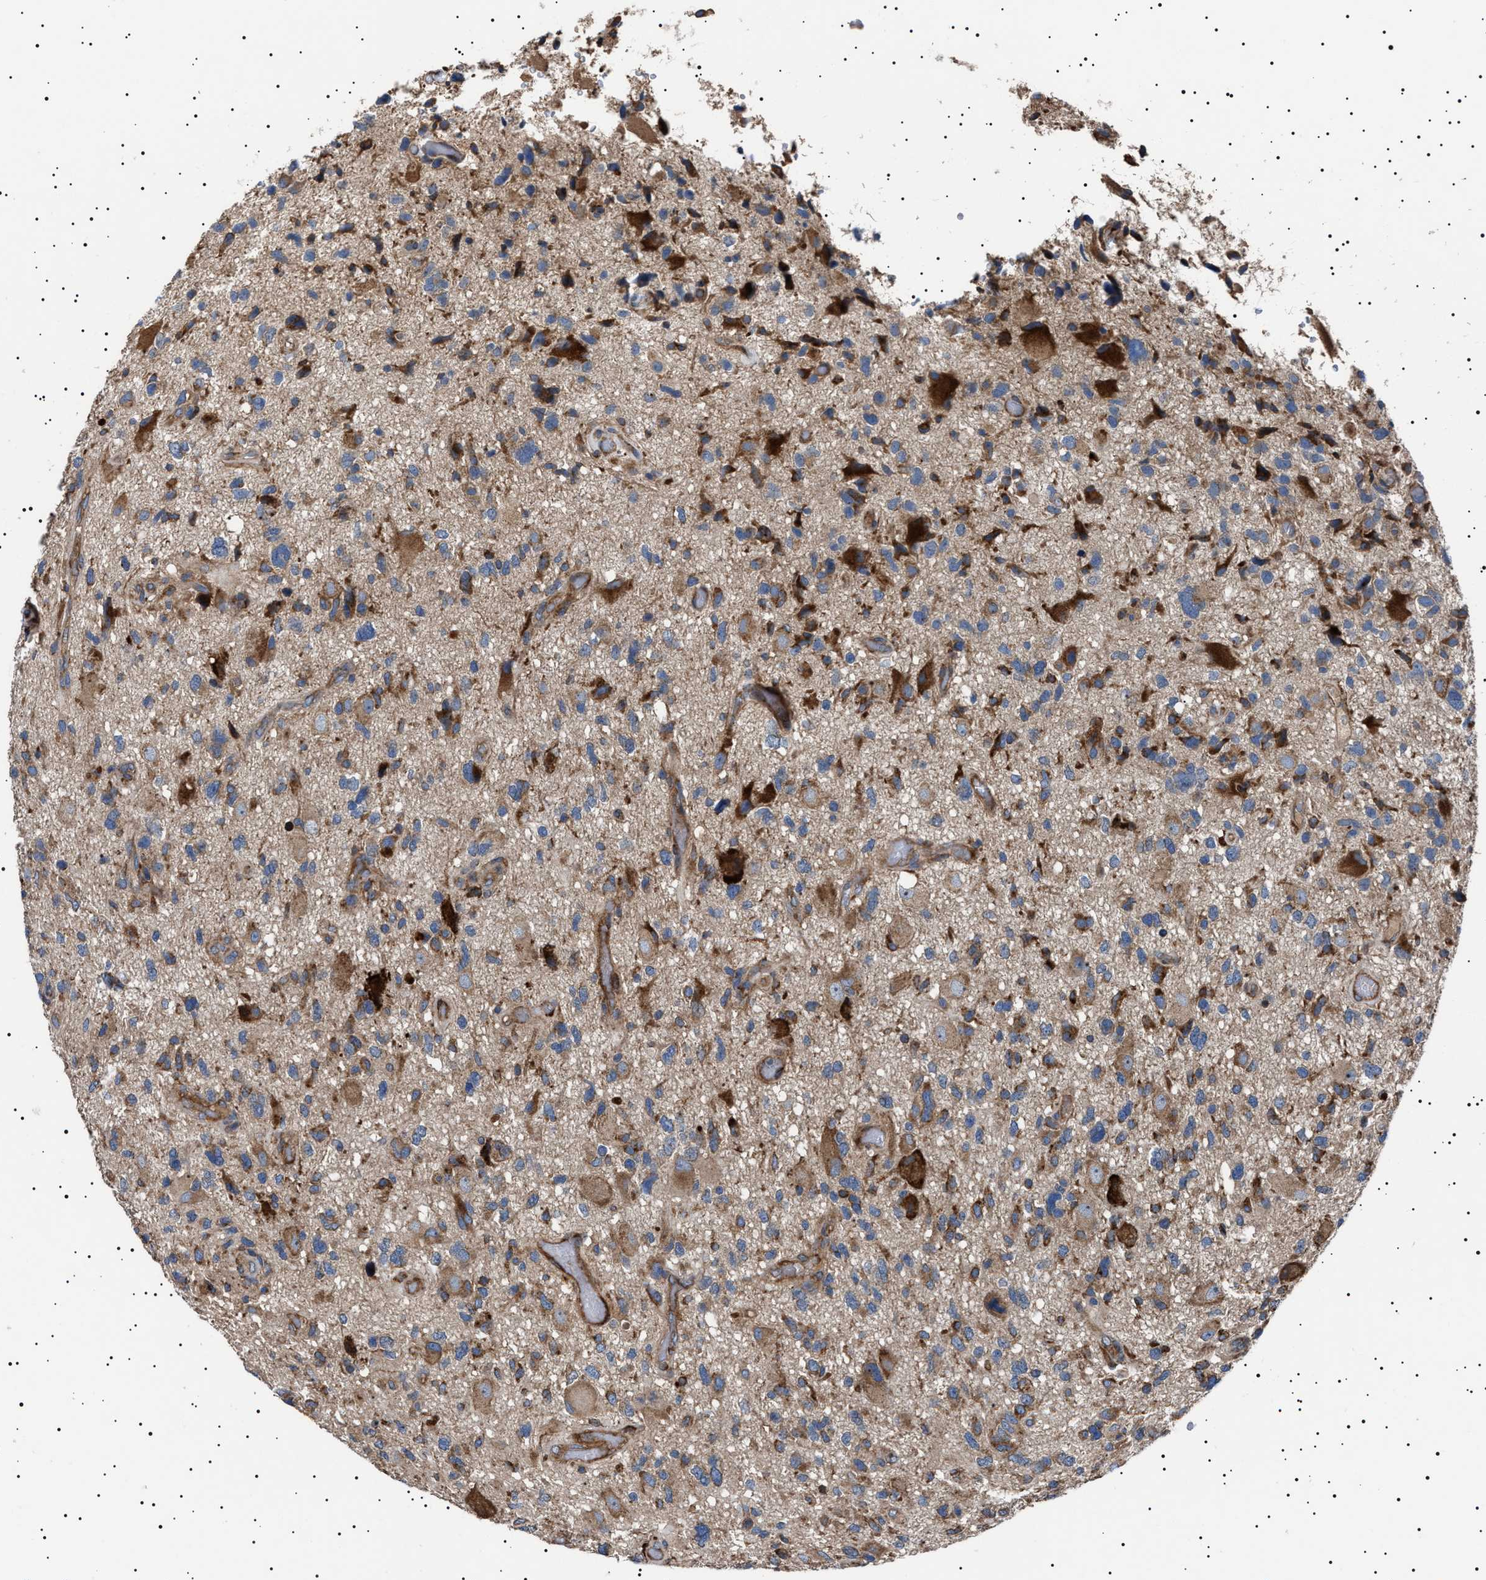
{"staining": {"intensity": "moderate", "quantity": "25%-75%", "location": "cytoplasmic/membranous"}, "tissue": "glioma", "cell_type": "Tumor cells", "image_type": "cancer", "snomed": [{"axis": "morphology", "description": "Glioma, malignant, High grade"}, {"axis": "topography", "description": "Brain"}], "caption": "Protein staining demonstrates moderate cytoplasmic/membranous expression in about 25%-75% of tumor cells in glioma.", "gene": "TOP1MT", "patient": {"sex": "male", "age": 33}}